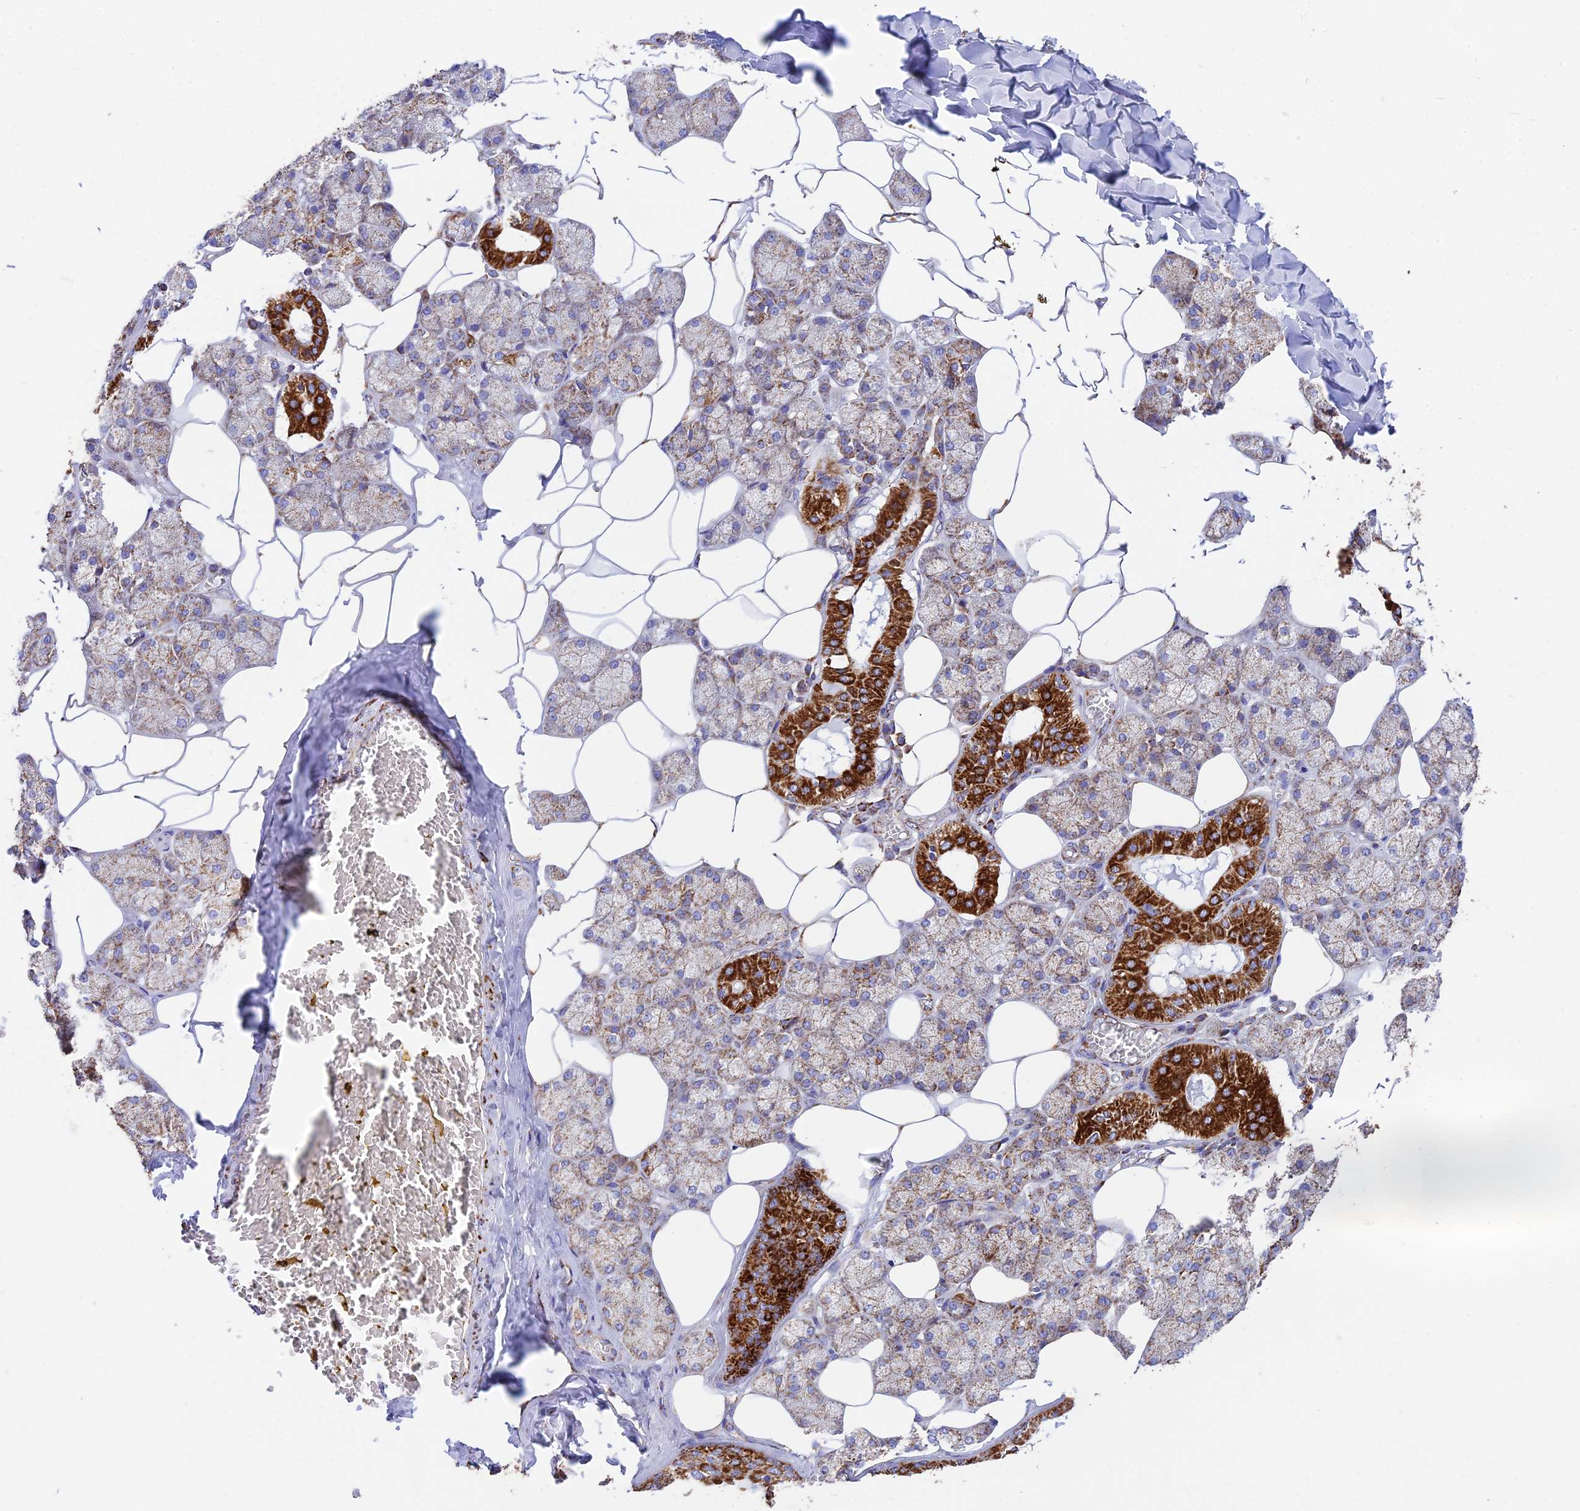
{"staining": {"intensity": "strong", "quantity": "25%-75%", "location": "cytoplasmic/membranous"}, "tissue": "salivary gland", "cell_type": "Glandular cells", "image_type": "normal", "snomed": [{"axis": "morphology", "description": "Normal tissue, NOS"}, {"axis": "topography", "description": "Salivary gland"}], "caption": "Immunohistochemistry (DAB (3,3'-diaminobenzidine)) staining of unremarkable salivary gland reveals strong cytoplasmic/membranous protein staining in approximately 25%-75% of glandular cells.", "gene": "CHCHD3", "patient": {"sex": "male", "age": 62}}